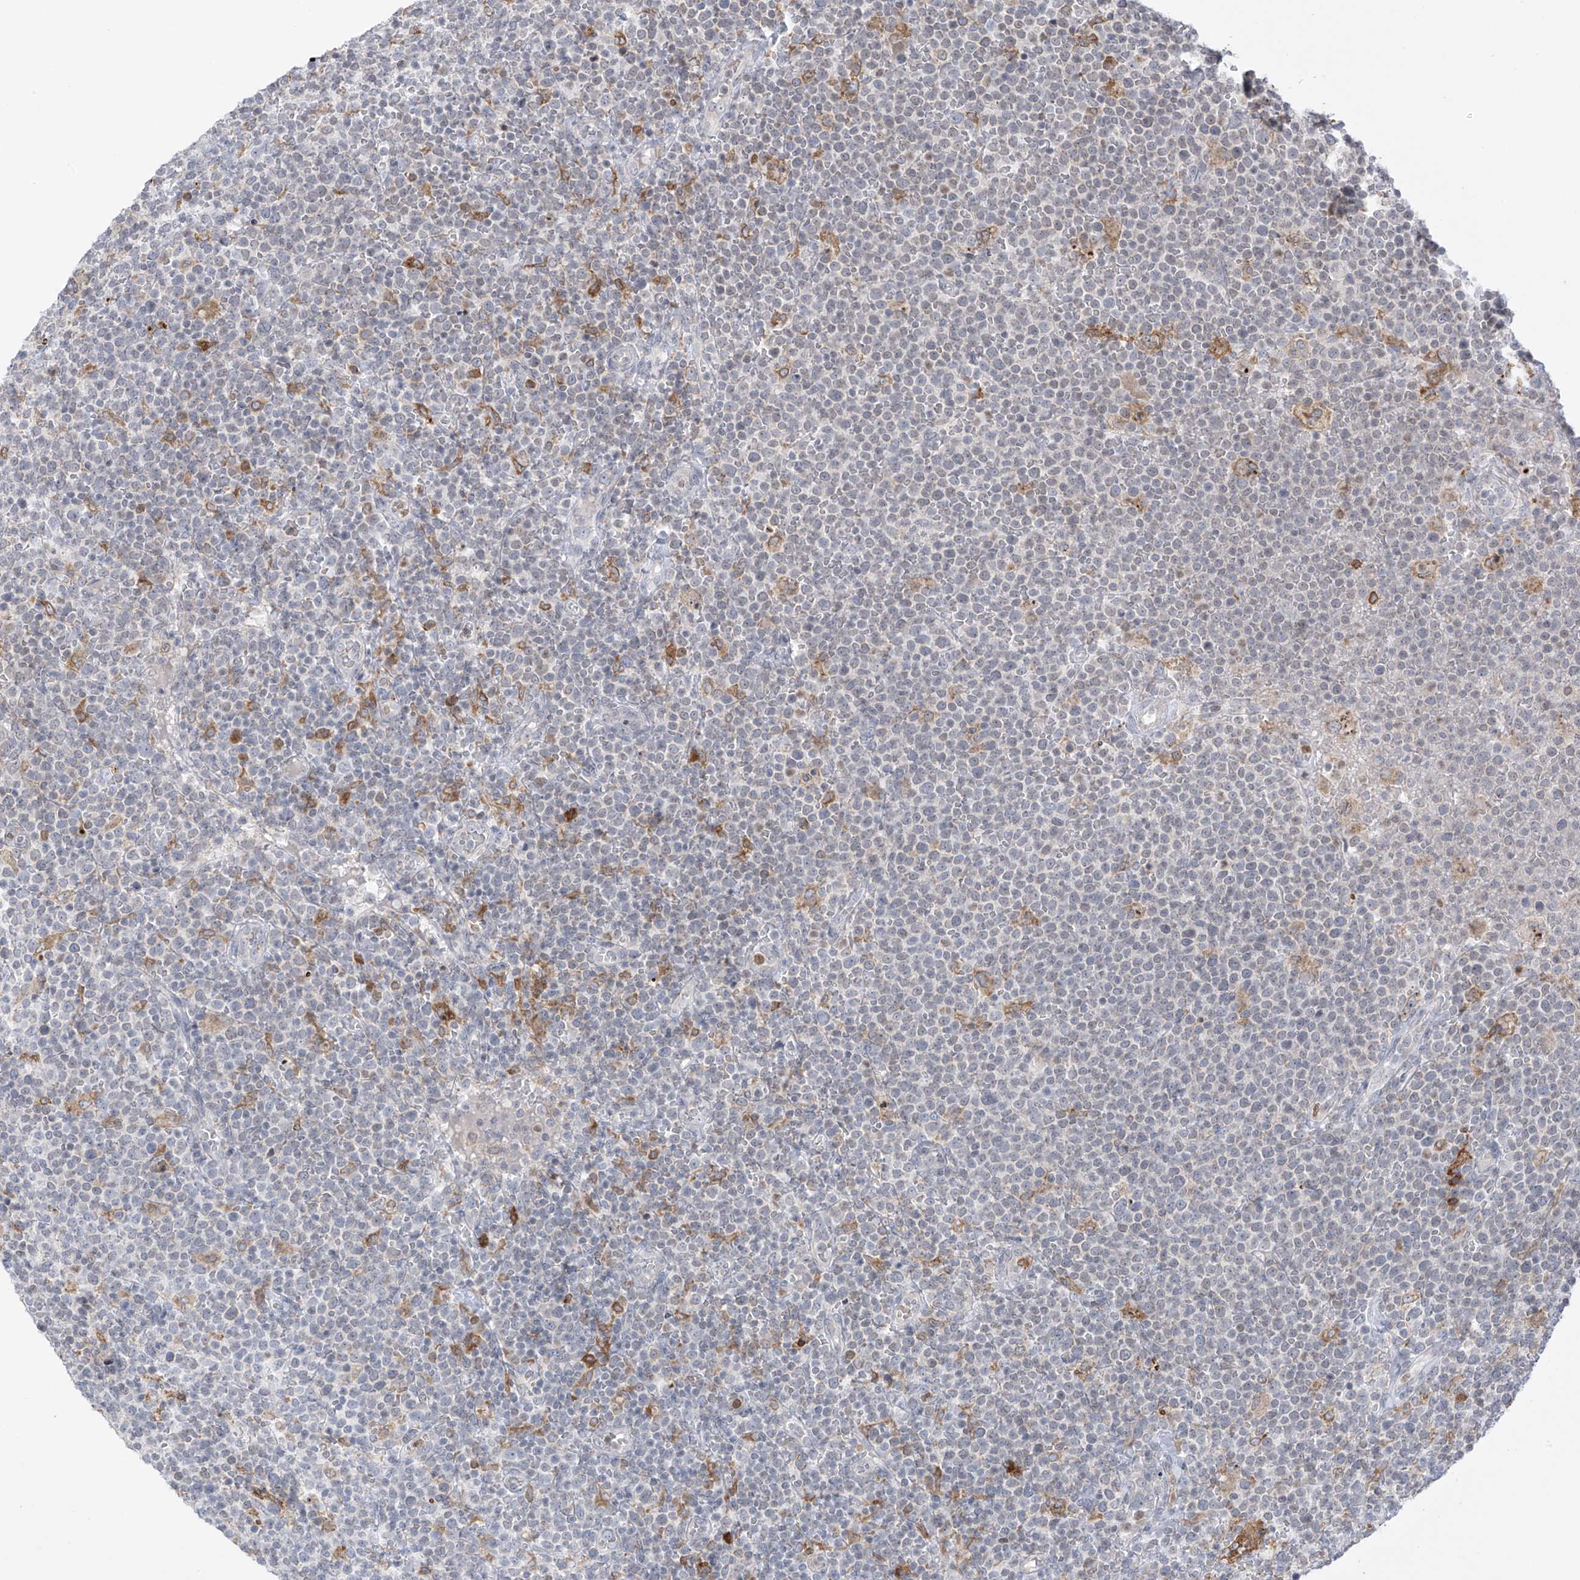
{"staining": {"intensity": "negative", "quantity": "none", "location": "none"}, "tissue": "lymphoma", "cell_type": "Tumor cells", "image_type": "cancer", "snomed": [{"axis": "morphology", "description": "Malignant lymphoma, non-Hodgkin's type, High grade"}, {"axis": "topography", "description": "Lymph node"}], "caption": "This is an immunohistochemistry photomicrograph of human malignant lymphoma, non-Hodgkin's type (high-grade). There is no expression in tumor cells.", "gene": "TBXAS1", "patient": {"sex": "male", "age": 61}}